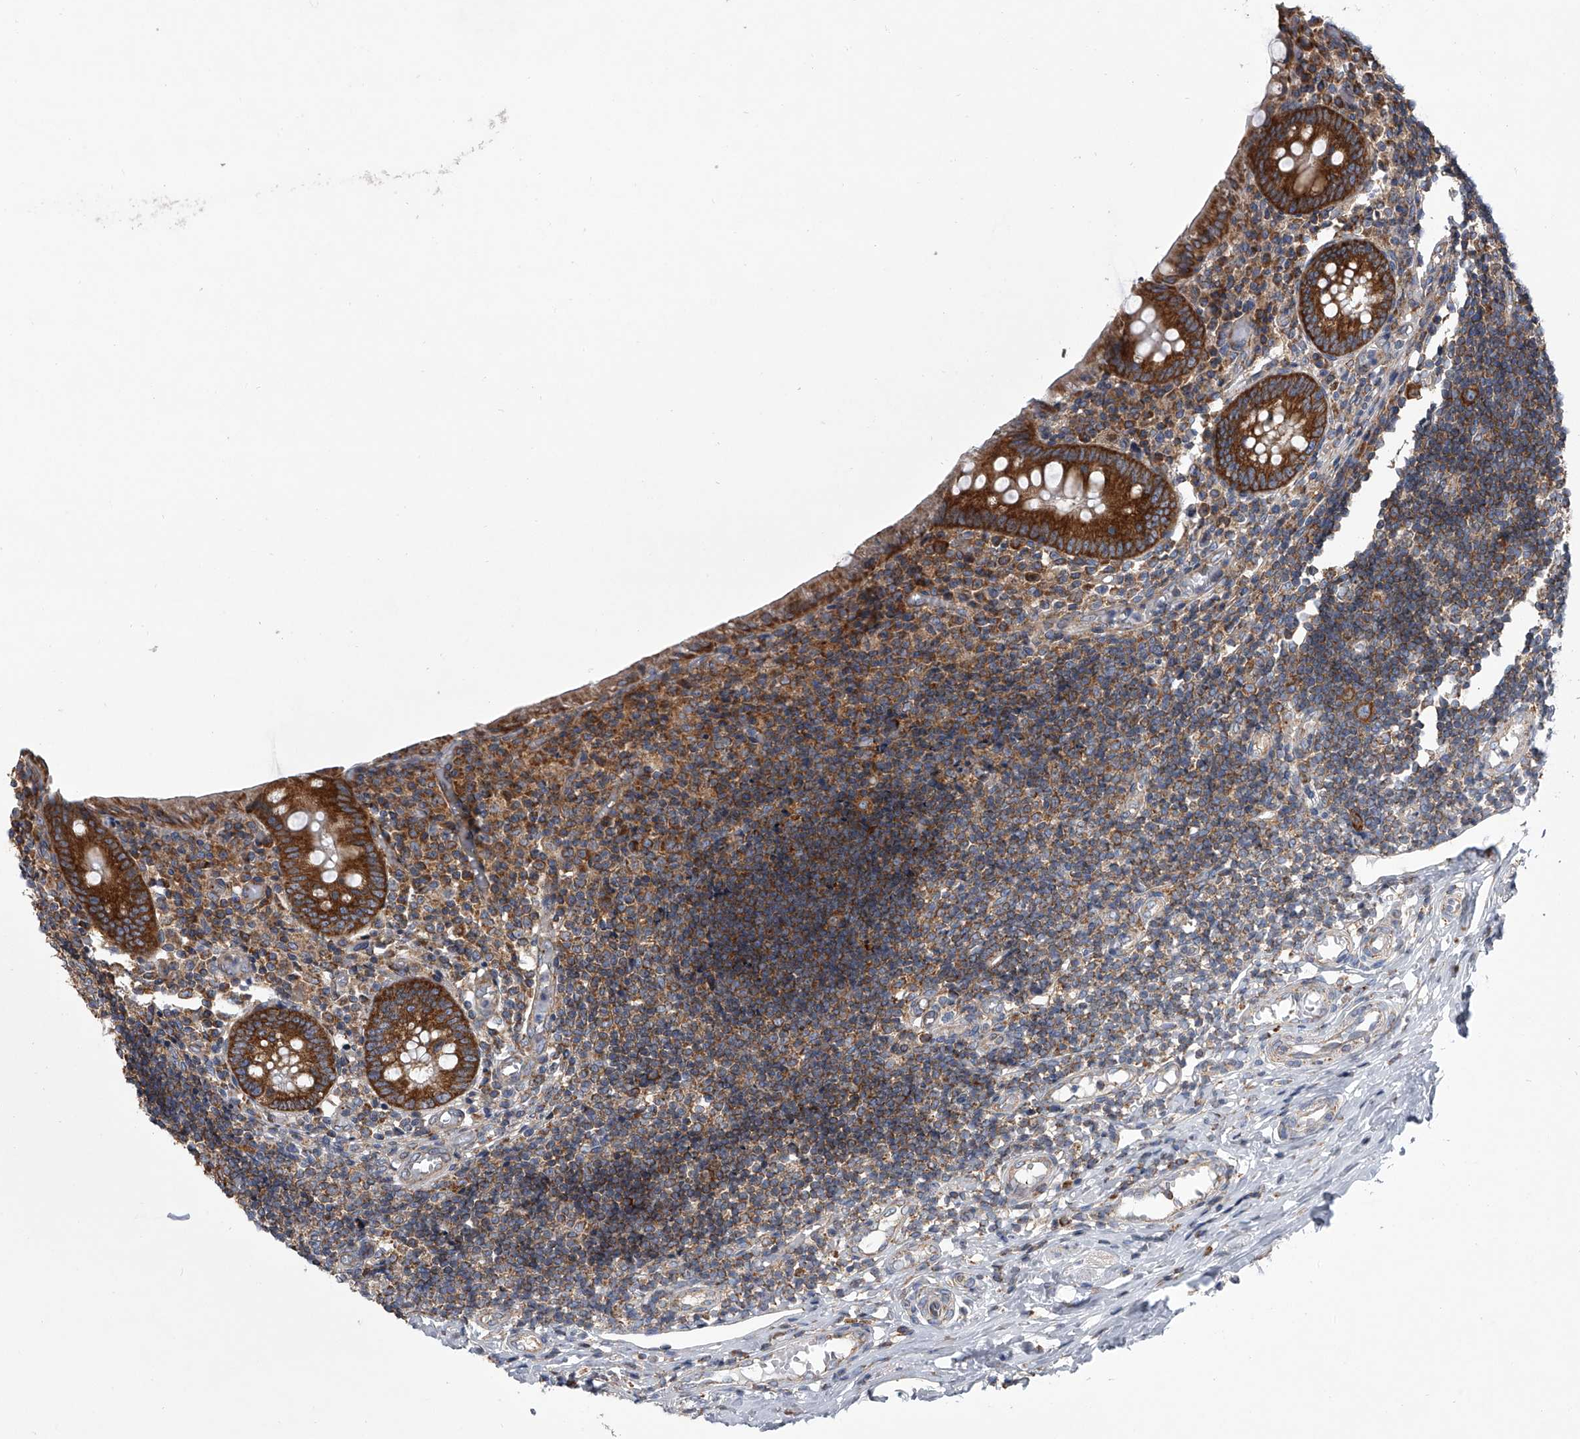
{"staining": {"intensity": "moderate", "quantity": ">75%", "location": "cytoplasmic/membranous"}, "tissue": "appendix", "cell_type": "Glandular cells", "image_type": "normal", "snomed": [{"axis": "morphology", "description": "Normal tissue, NOS"}, {"axis": "topography", "description": "Appendix"}], "caption": "DAB immunohistochemical staining of normal human appendix shows moderate cytoplasmic/membranous protein positivity in about >75% of glandular cells. The staining was performed using DAB, with brown indicating positive protein expression. Nuclei are stained blue with hematoxylin.", "gene": "ZC3H15", "patient": {"sex": "female", "age": 17}}